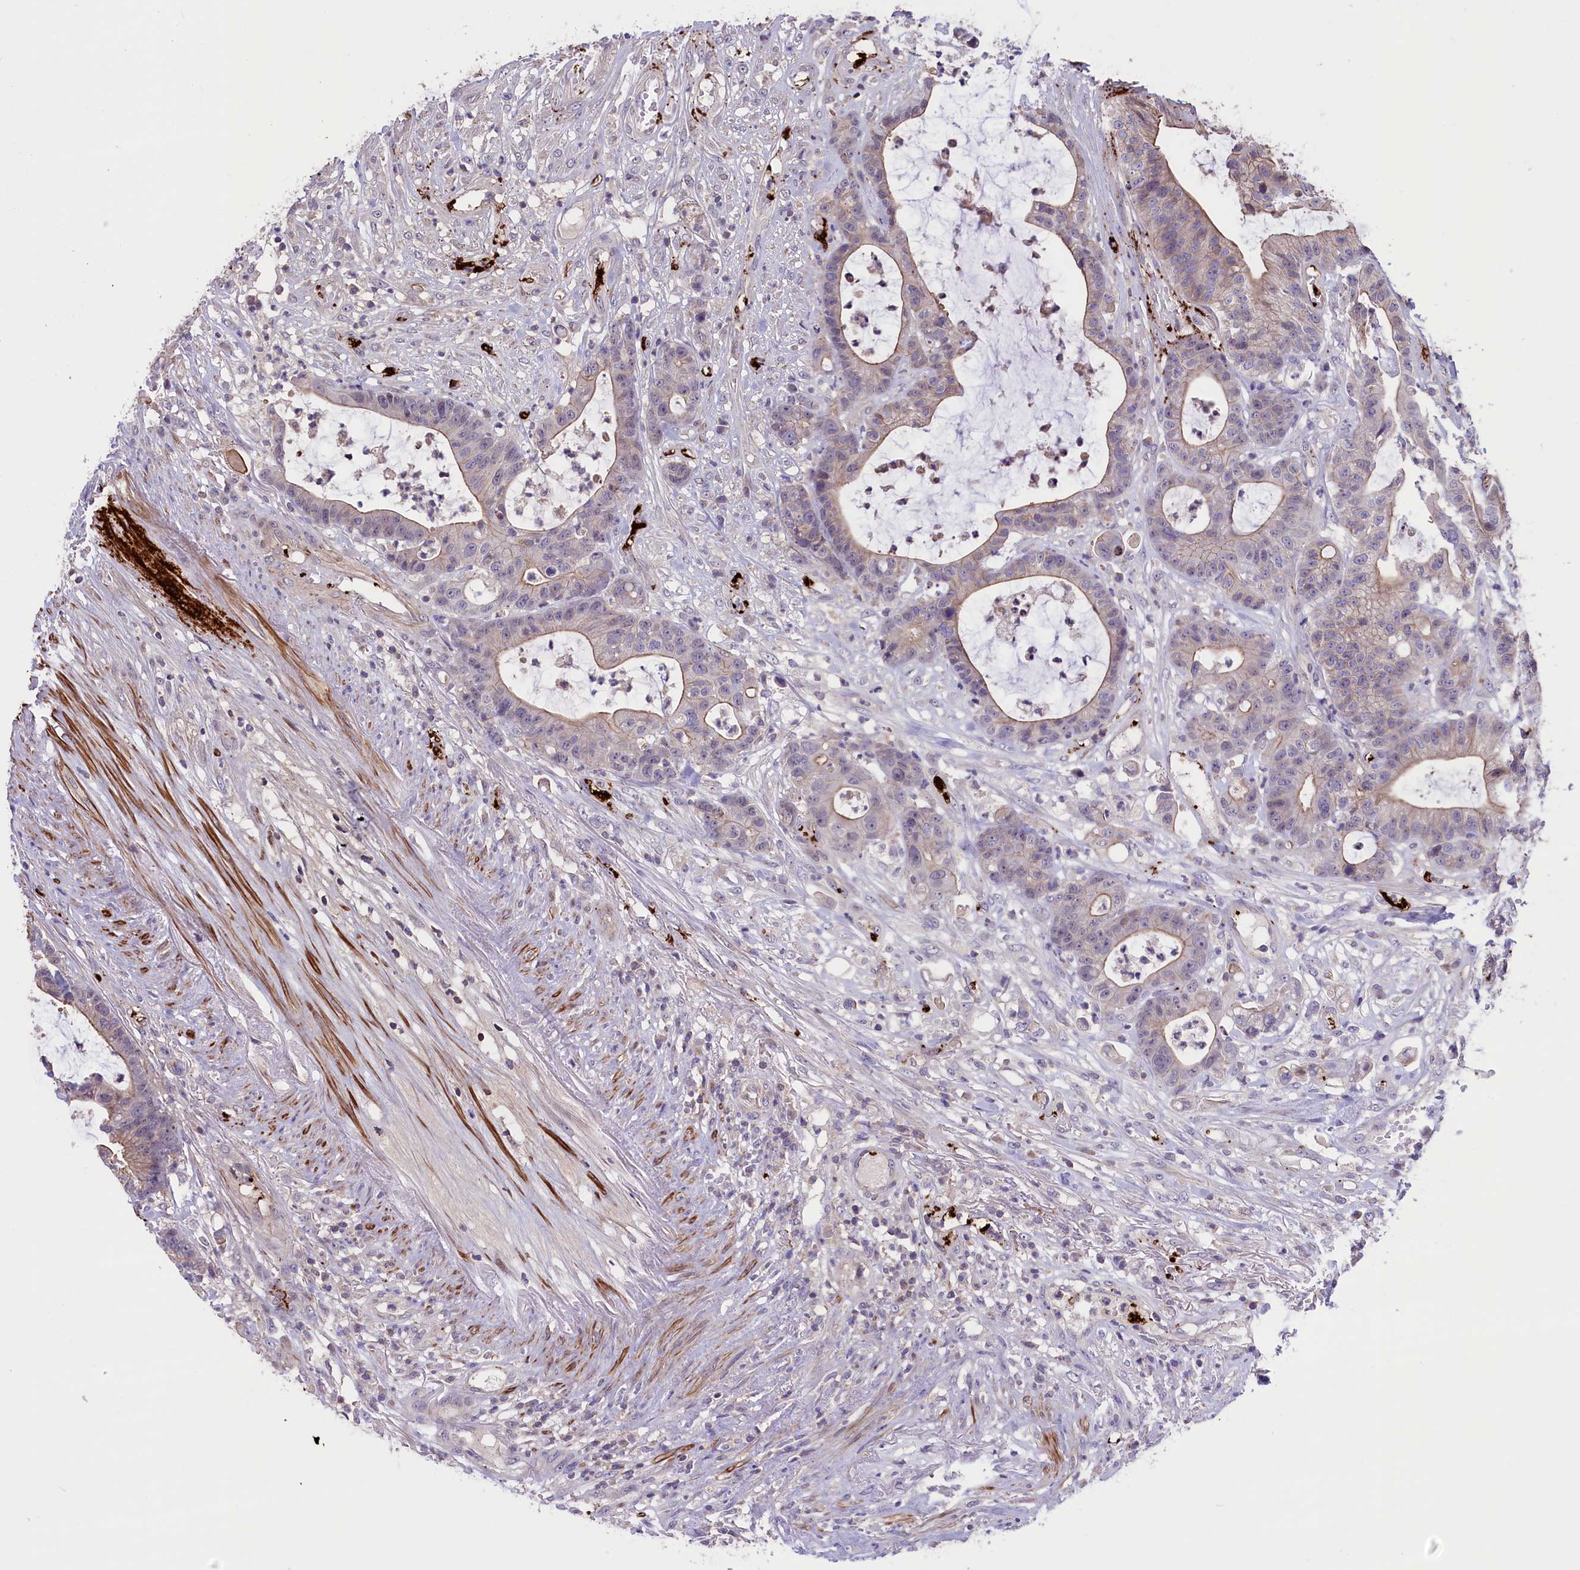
{"staining": {"intensity": "weak", "quantity": "25%-75%", "location": "cytoplasmic/membranous"}, "tissue": "colorectal cancer", "cell_type": "Tumor cells", "image_type": "cancer", "snomed": [{"axis": "morphology", "description": "Adenocarcinoma, NOS"}, {"axis": "topography", "description": "Colon"}], "caption": "Immunohistochemistry (IHC) micrograph of neoplastic tissue: human colorectal cancer (adenocarcinoma) stained using IHC shows low levels of weak protein expression localized specifically in the cytoplasmic/membranous of tumor cells, appearing as a cytoplasmic/membranous brown color.", "gene": "HEATR3", "patient": {"sex": "female", "age": 84}}